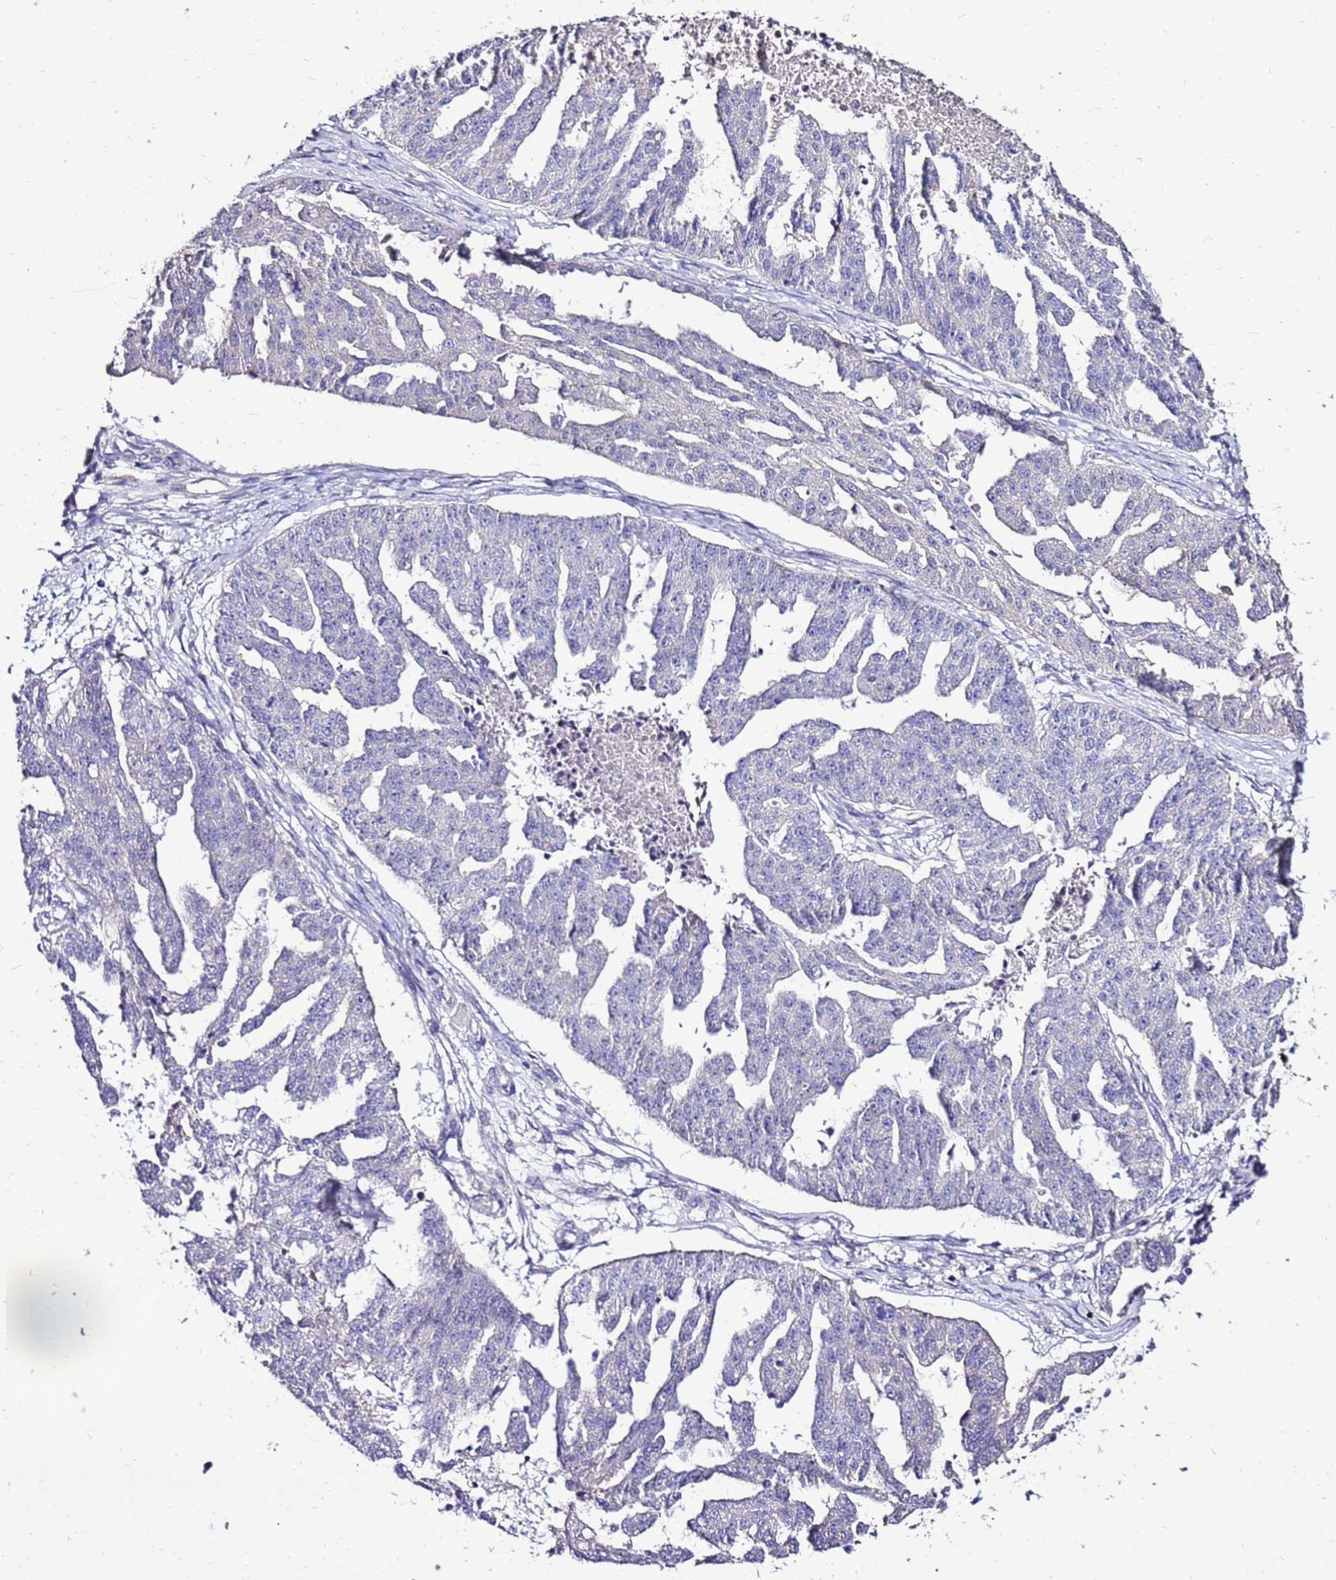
{"staining": {"intensity": "negative", "quantity": "none", "location": "none"}, "tissue": "ovarian cancer", "cell_type": "Tumor cells", "image_type": "cancer", "snomed": [{"axis": "morphology", "description": "Cystadenocarcinoma, serous, NOS"}, {"axis": "topography", "description": "Ovary"}], "caption": "High power microscopy image of an immunohistochemistry (IHC) image of ovarian cancer (serous cystadenocarcinoma), revealing no significant positivity in tumor cells.", "gene": "TMEM106C", "patient": {"sex": "female", "age": 58}}